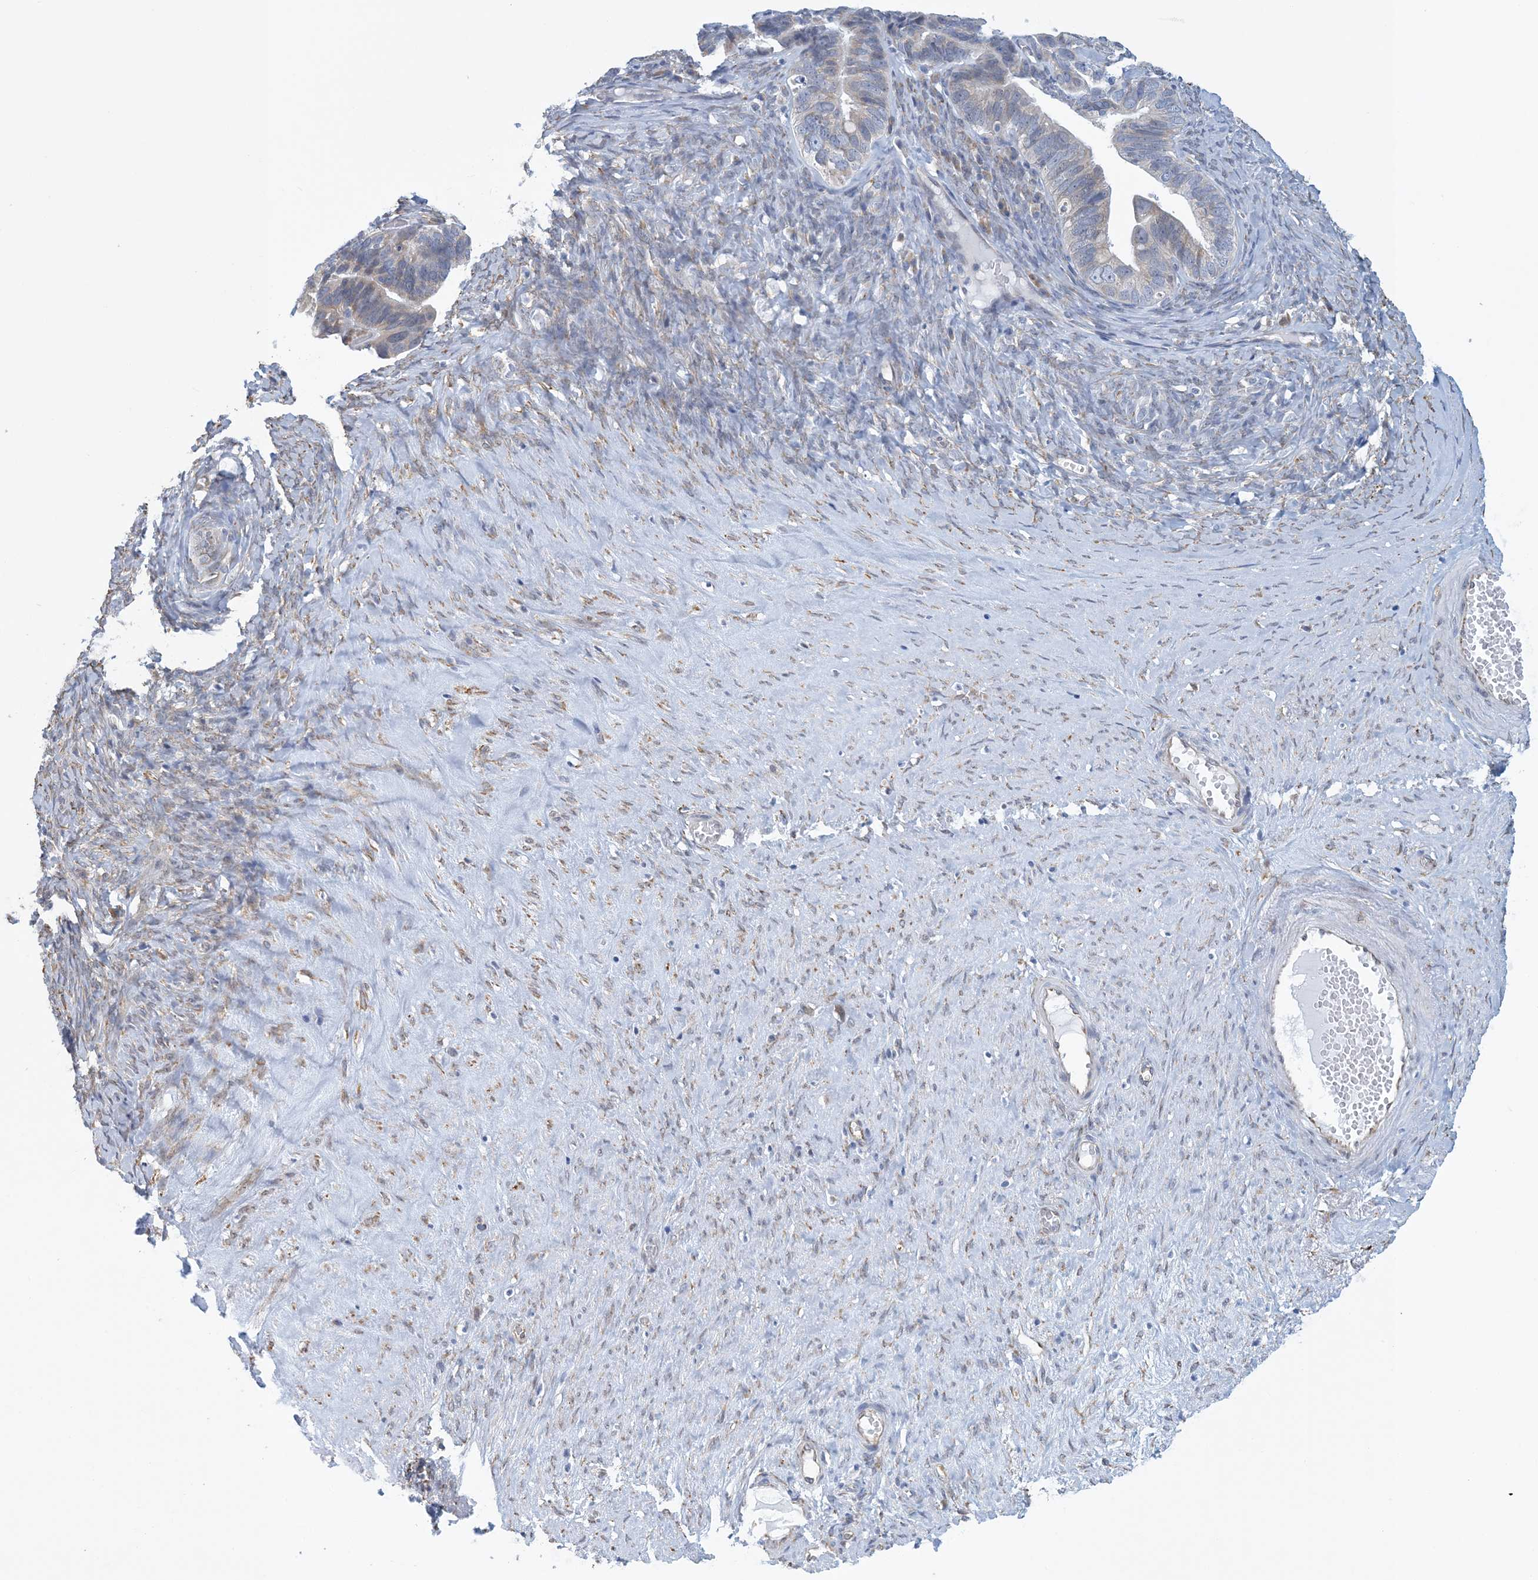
{"staining": {"intensity": "weak", "quantity": "<25%", "location": "cytoplasmic/membranous"}, "tissue": "ovarian cancer", "cell_type": "Tumor cells", "image_type": "cancer", "snomed": [{"axis": "morphology", "description": "Cystadenocarcinoma, serous, NOS"}, {"axis": "topography", "description": "Ovary"}], "caption": "Ovarian cancer (serous cystadenocarcinoma) stained for a protein using immunohistochemistry (IHC) shows no positivity tumor cells.", "gene": "CCDC14", "patient": {"sex": "female", "age": 56}}